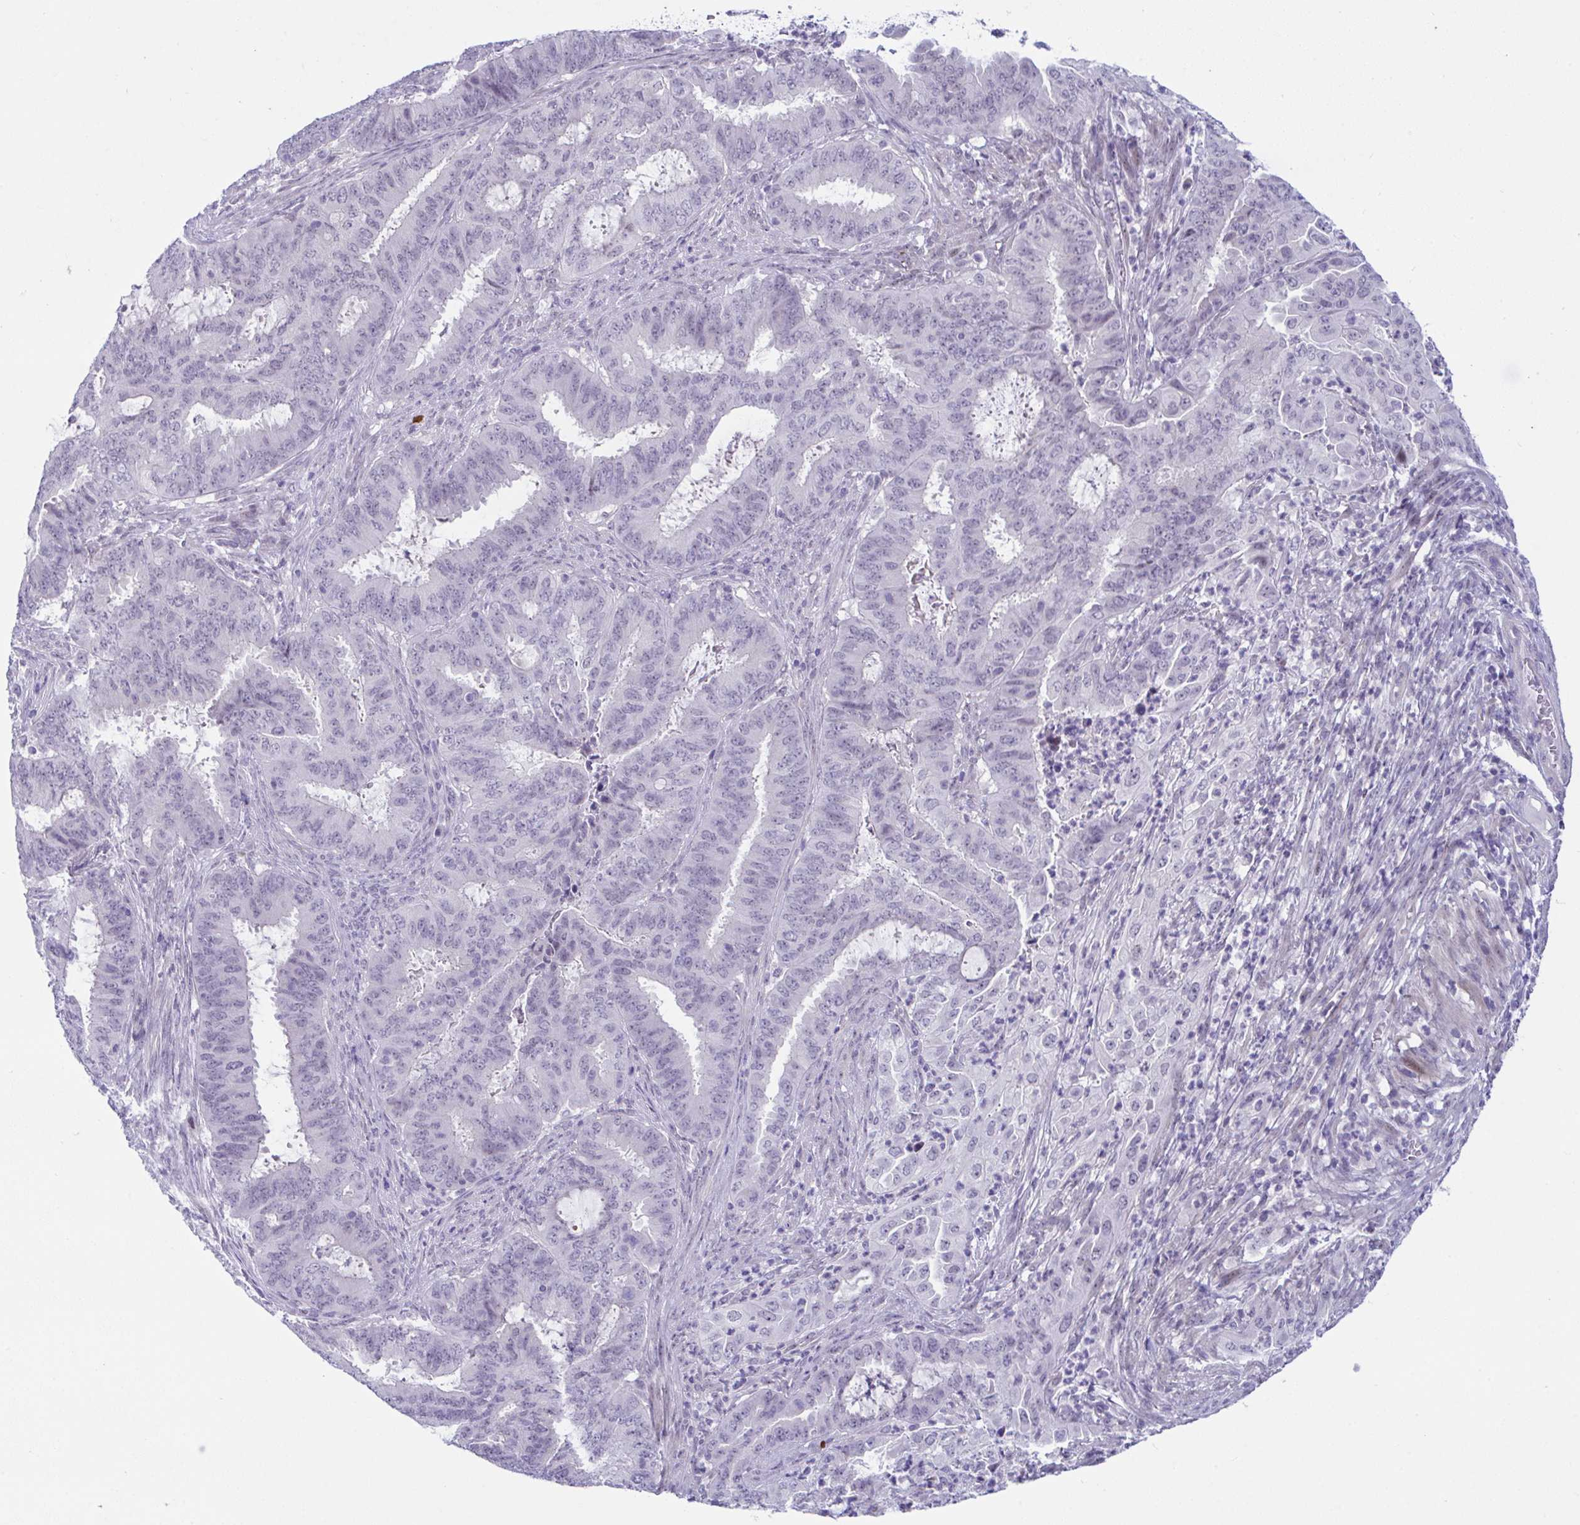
{"staining": {"intensity": "negative", "quantity": "none", "location": "none"}, "tissue": "endometrial cancer", "cell_type": "Tumor cells", "image_type": "cancer", "snomed": [{"axis": "morphology", "description": "Adenocarcinoma, NOS"}, {"axis": "topography", "description": "Endometrium"}], "caption": "DAB (3,3'-diaminobenzidine) immunohistochemical staining of human endometrial cancer (adenocarcinoma) demonstrates no significant positivity in tumor cells.", "gene": "USP35", "patient": {"sex": "female", "age": 51}}